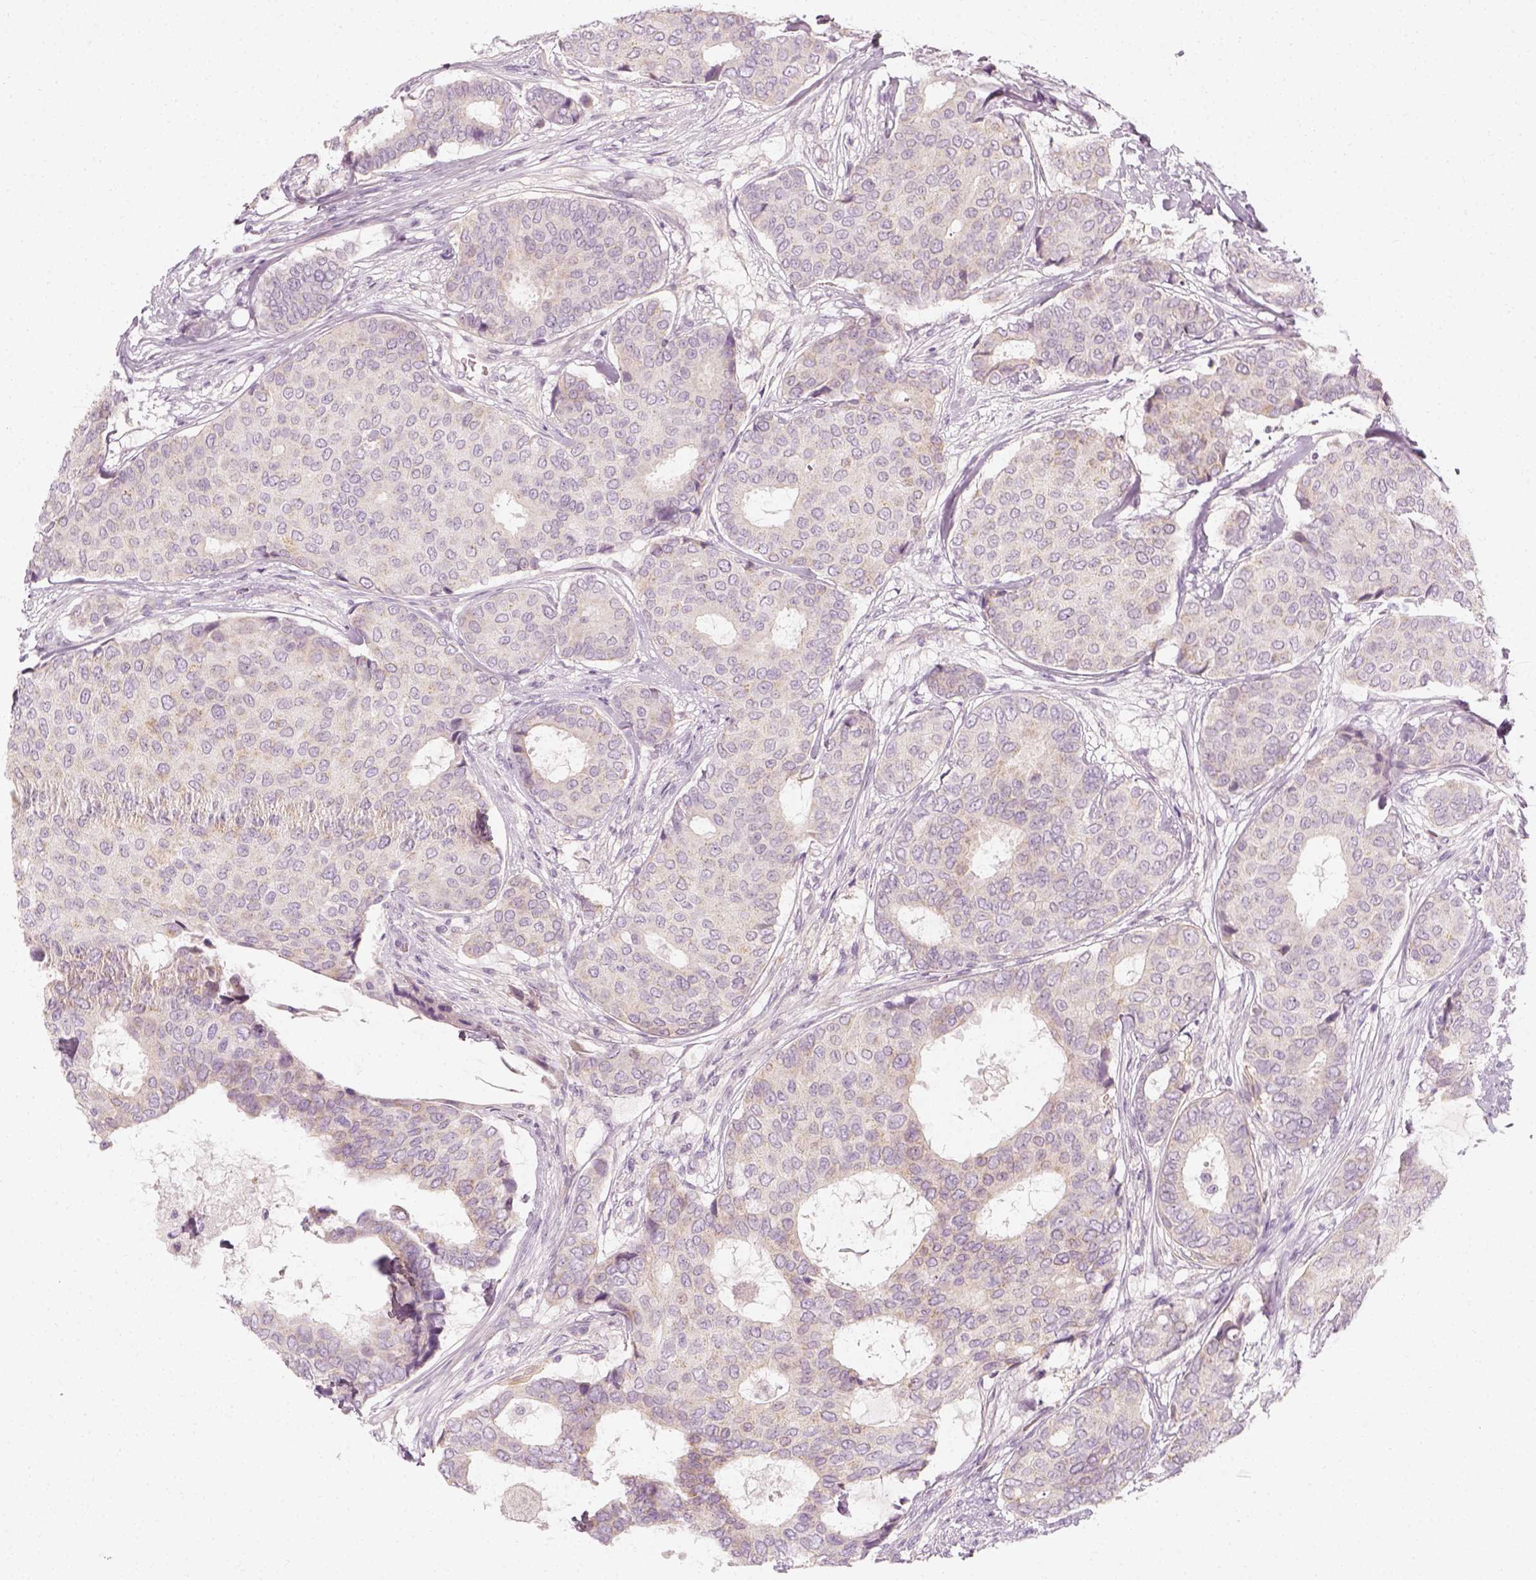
{"staining": {"intensity": "negative", "quantity": "none", "location": "none"}, "tissue": "breast cancer", "cell_type": "Tumor cells", "image_type": "cancer", "snomed": [{"axis": "morphology", "description": "Duct carcinoma"}, {"axis": "topography", "description": "Breast"}], "caption": "This histopathology image is of breast cancer stained with immunohistochemistry (IHC) to label a protein in brown with the nuclei are counter-stained blue. There is no positivity in tumor cells. Brightfield microscopy of immunohistochemistry stained with DAB (3,3'-diaminobenzidine) (brown) and hematoxylin (blue), captured at high magnification.", "gene": "PRAME", "patient": {"sex": "female", "age": 75}}